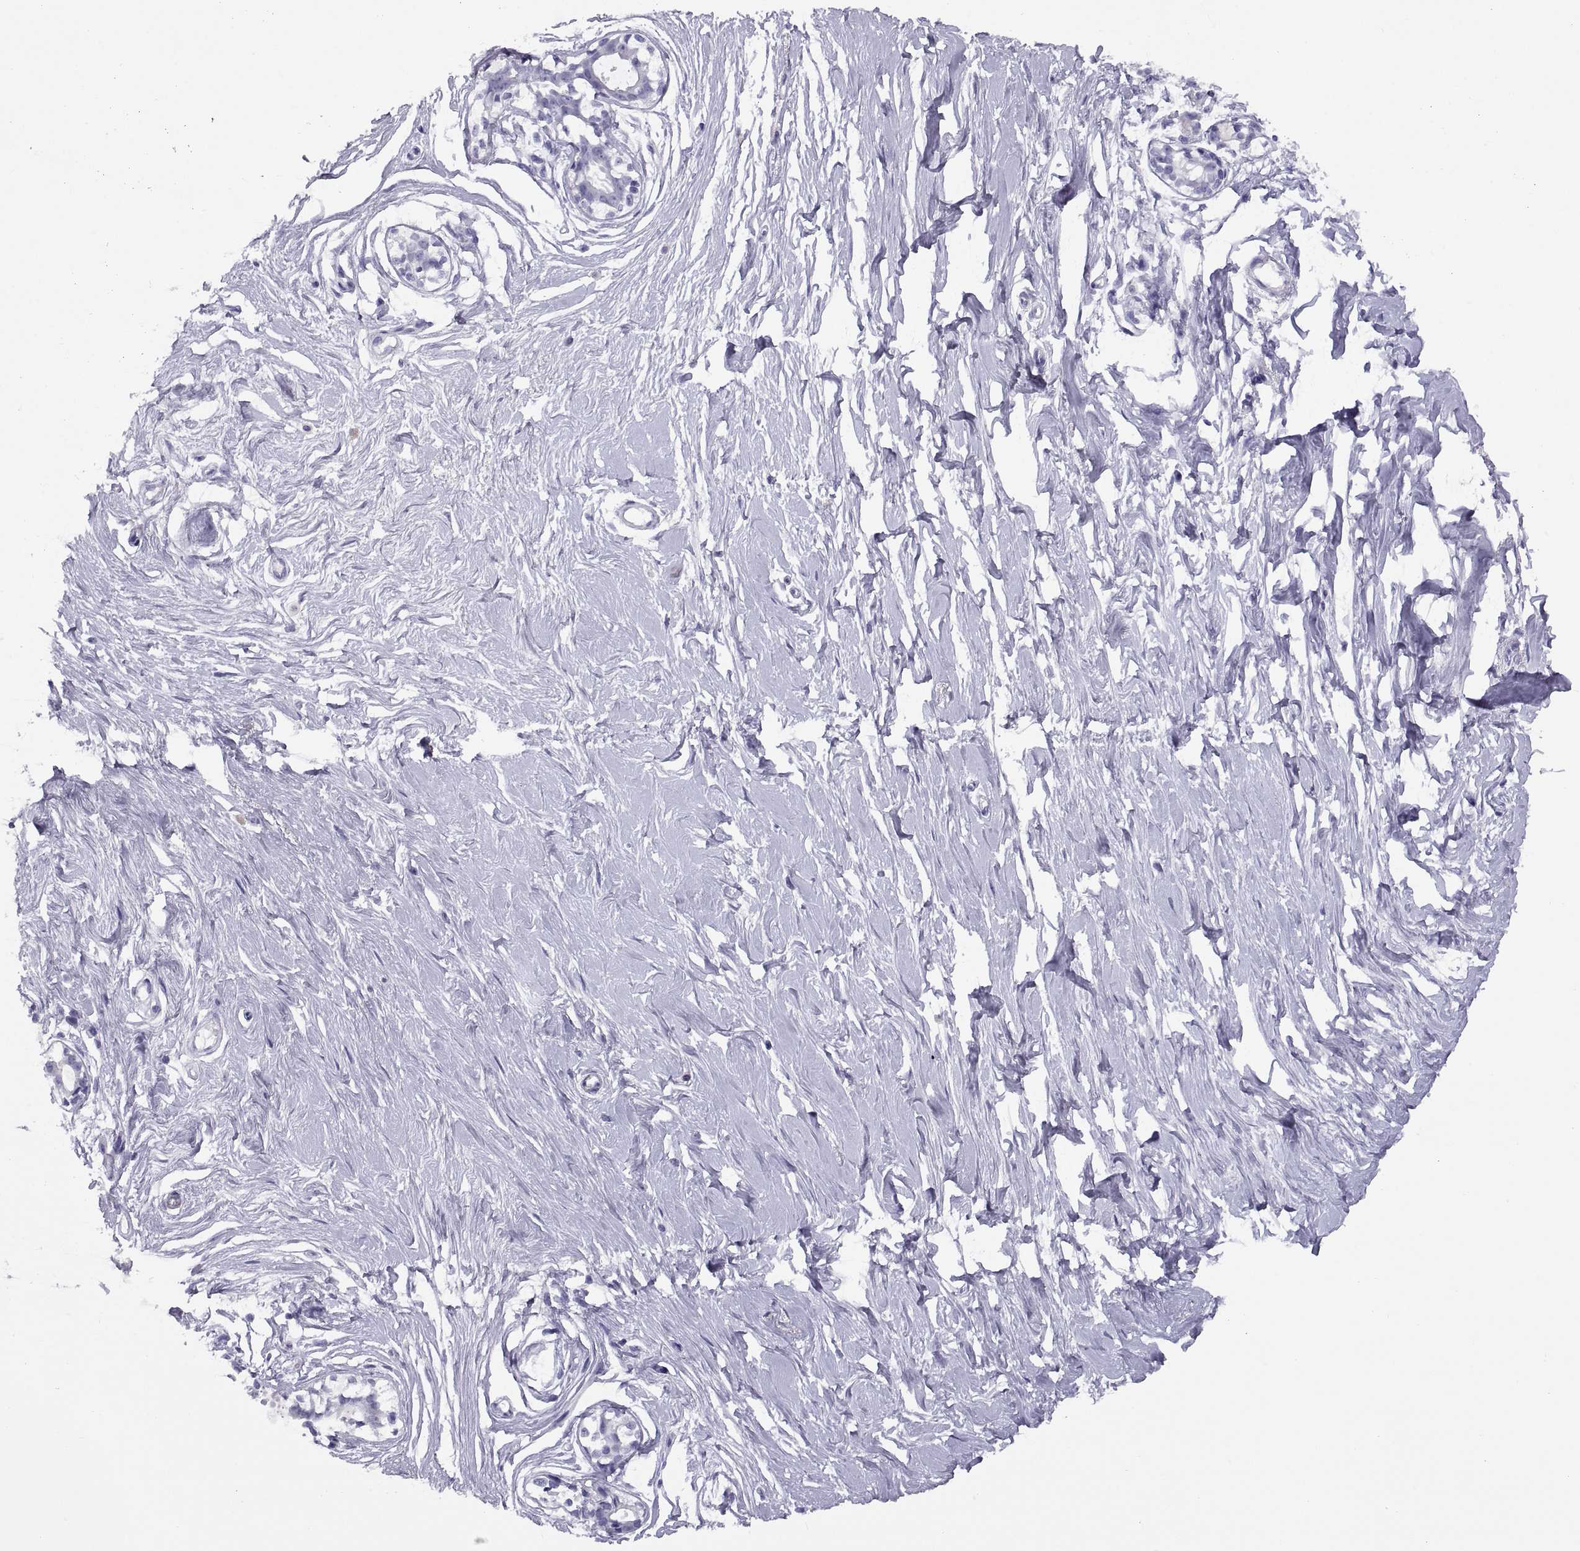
{"staining": {"intensity": "negative", "quantity": "none", "location": "none"}, "tissue": "breast", "cell_type": "Adipocytes", "image_type": "normal", "snomed": [{"axis": "morphology", "description": "Normal tissue, NOS"}, {"axis": "topography", "description": "Breast"}], "caption": "The immunohistochemistry micrograph has no significant staining in adipocytes of breast.", "gene": "RGS20", "patient": {"sex": "female", "age": 49}}